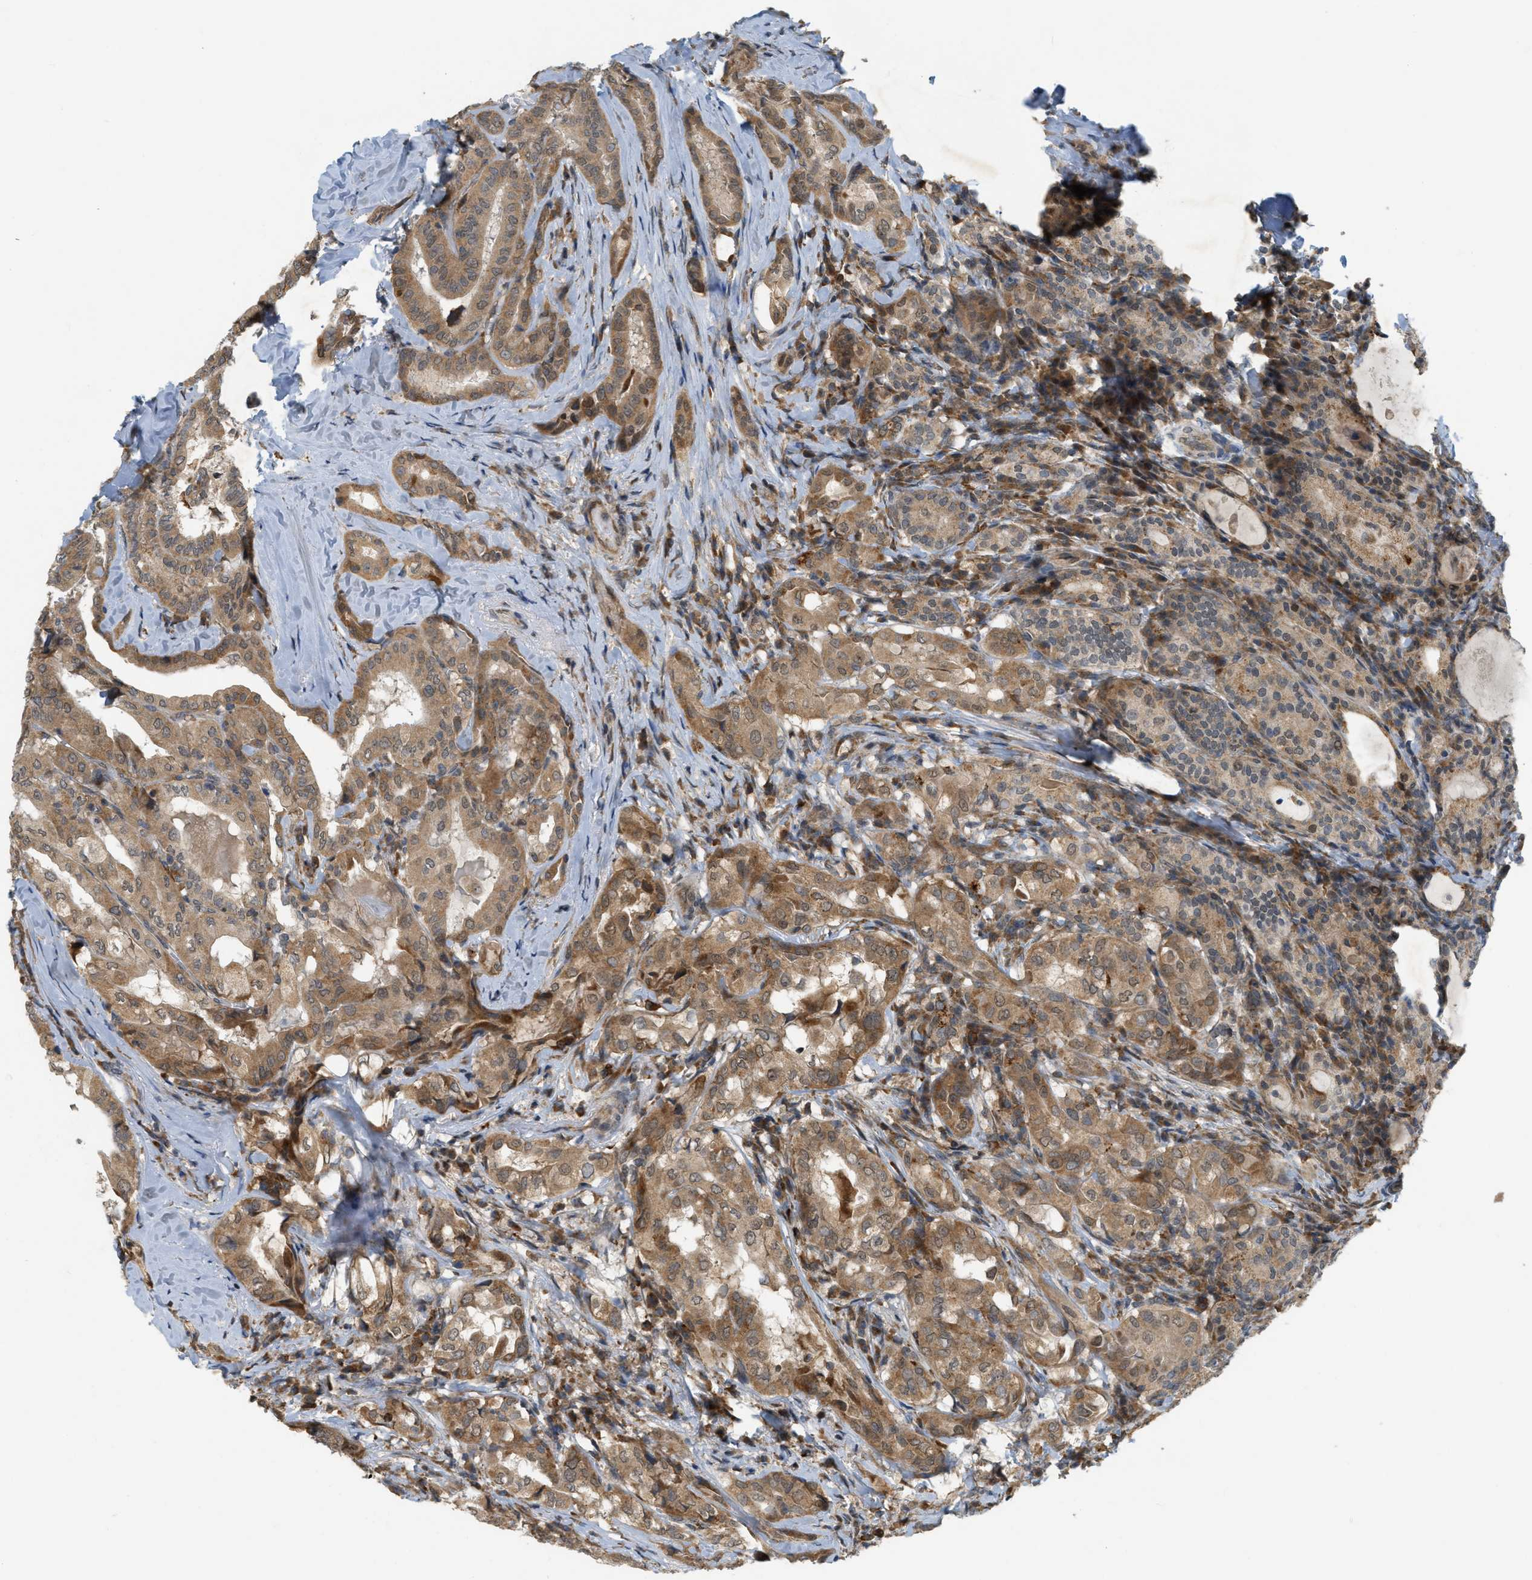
{"staining": {"intensity": "moderate", "quantity": ">75%", "location": "cytoplasmic/membranous"}, "tissue": "thyroid cancer", "cell_type": "Tumor cells", "image_type": "cancer", "snomed": [{"axis": "morphology", "description": "Papillary adenocarcinoma, NOS"}, {"axis": "topography", "description": "Thyroid gland"}], "caption": "Thyroid cancer stained with a protein marker demonstrates moderate staining in tumor cells.", "gene": "PRKD1", "patient": {"sex": "female", "age": 42}}